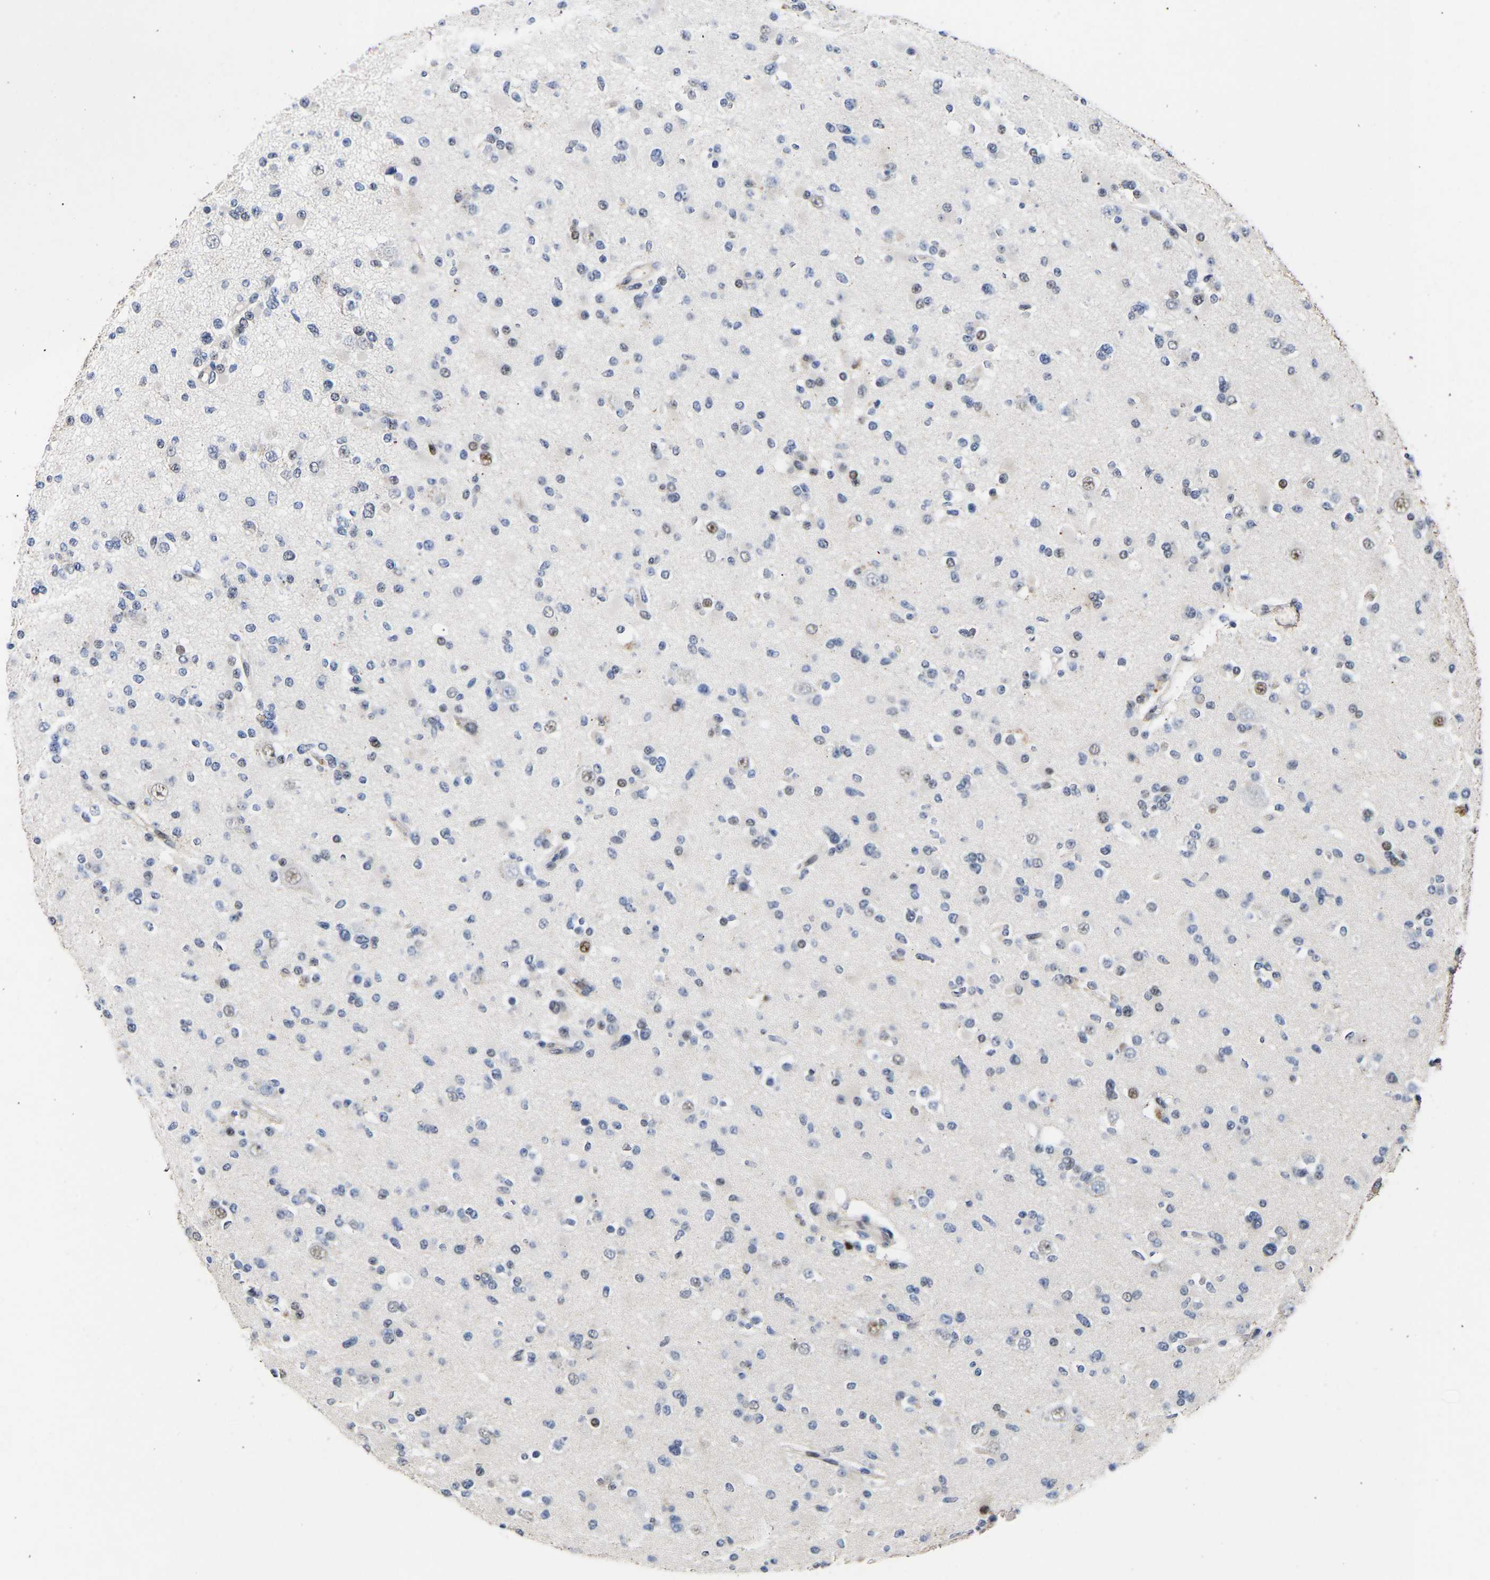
{"staining": {"intensity": "weak", "quantity": "<25%", "location": "nuclear"}, "tissue": "glioma", "cell_type": "Tumor cells", "image_type": "cancer", "snomed": [{"axis": "morphology", "description": "Glioma, malignant, Low grade"}, {"axis": "topography", "description": "Brain"}], "caption": "A high-resolution image shows immunohistochemistry staining of glioma, which shows no significant staining in tumor cells. (Brightfield microscopy of DAB immunohistochemistry (IHC) at high magnification).", "gene": "PTRHD1", "patient": {"sex": "female", "age": 22}}